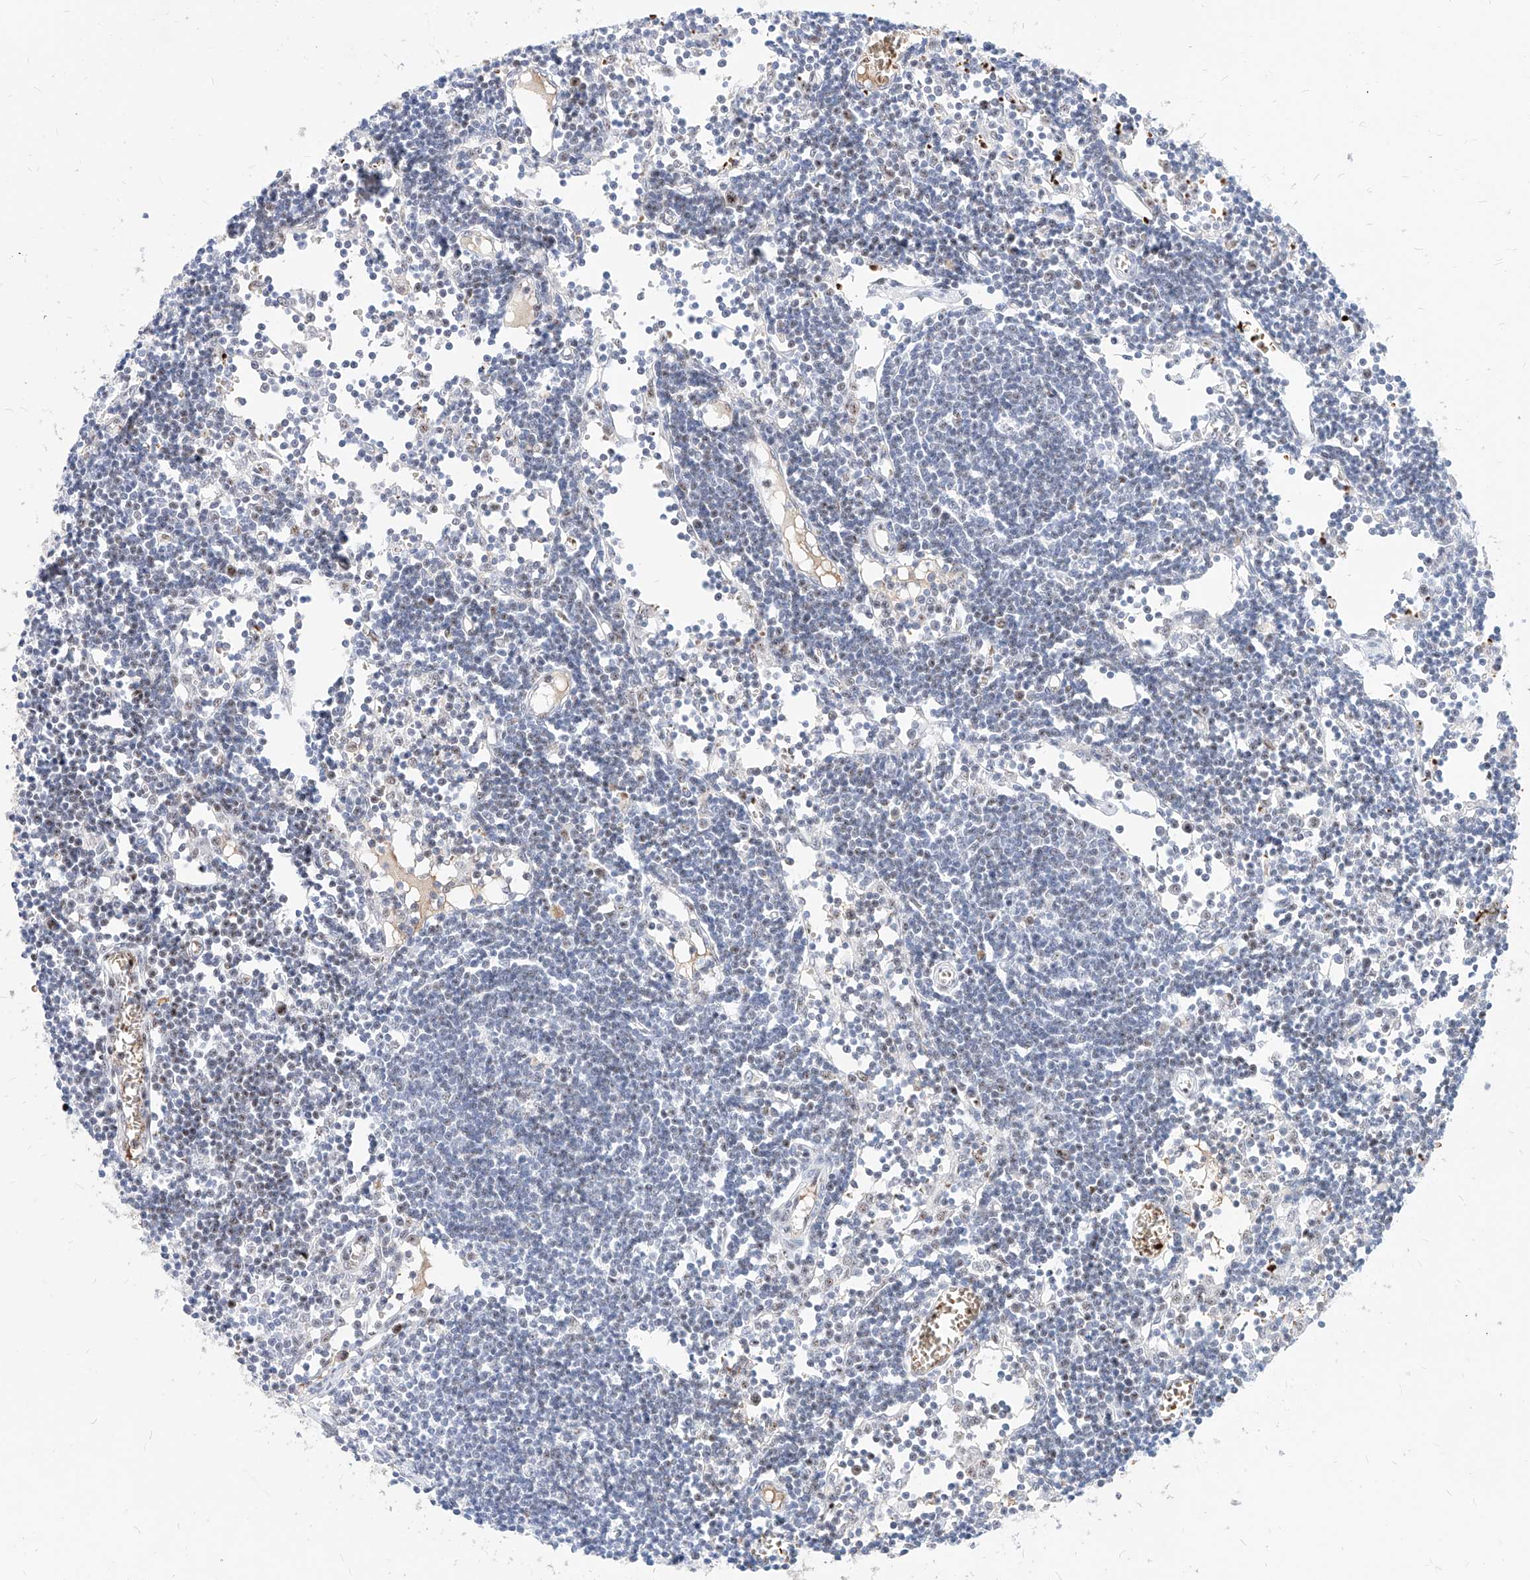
{"staining": {"intensity": "weak", "quantity": "25%-75%", "location": "nuclear"}, "tissue": "lymph node", "cell_type": "Germinal center cells", "image_type": "normal", "snomed": [{"axis": "morphology", "description": "Normal tissue, NOS"}, {"axis": "topography", "description": "Lymph node"}], "caption": "Lymph node stained for a protein (brown) displays weak nuclear positive positivity in approximately 25%-75% of germinal center cells.", "gene": "ZFP42", "patient": {"sex": "female", "age": 11}}